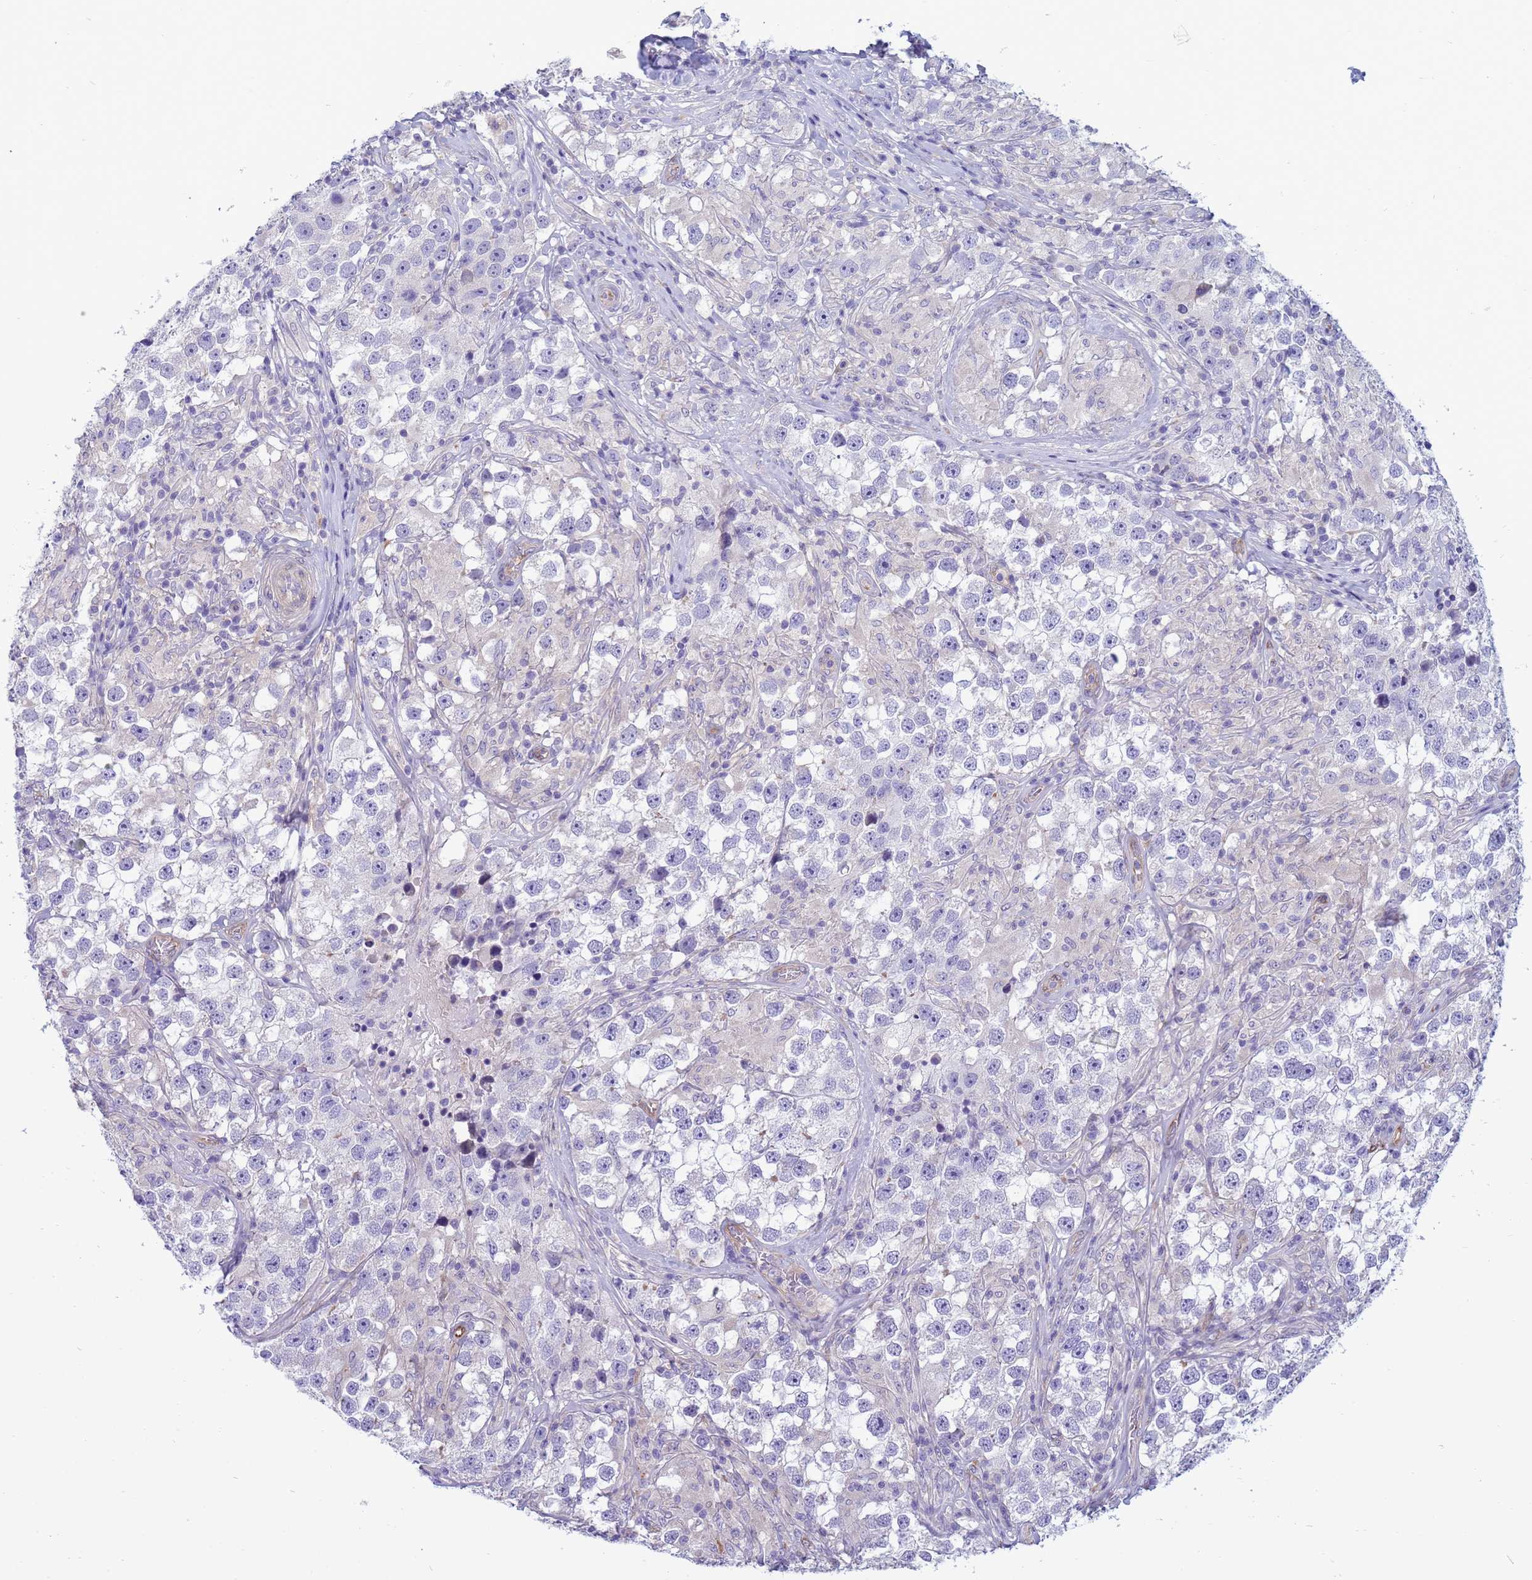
{"staining": {"intensity": "negative", "quantity": "none", "location": "none"}, "tissue": "testis cancer", "cell_type": "Tumor cells", "image_type": "cancer", "snomed": [{"axis": "morphology", "description": "Seminoma, NOS"}, {"axis": "topography", "description": "Testis"}], "caption": "Tumor cells show no significant protein positivity in testis seminoma. Brightfield microscopy of immunohistochemistry stained with DAB (brown) and hematoxylin (blue), captured at high magnification.", "gene": "TRPC6", "patient": {"sex": "male", "age": 46}}